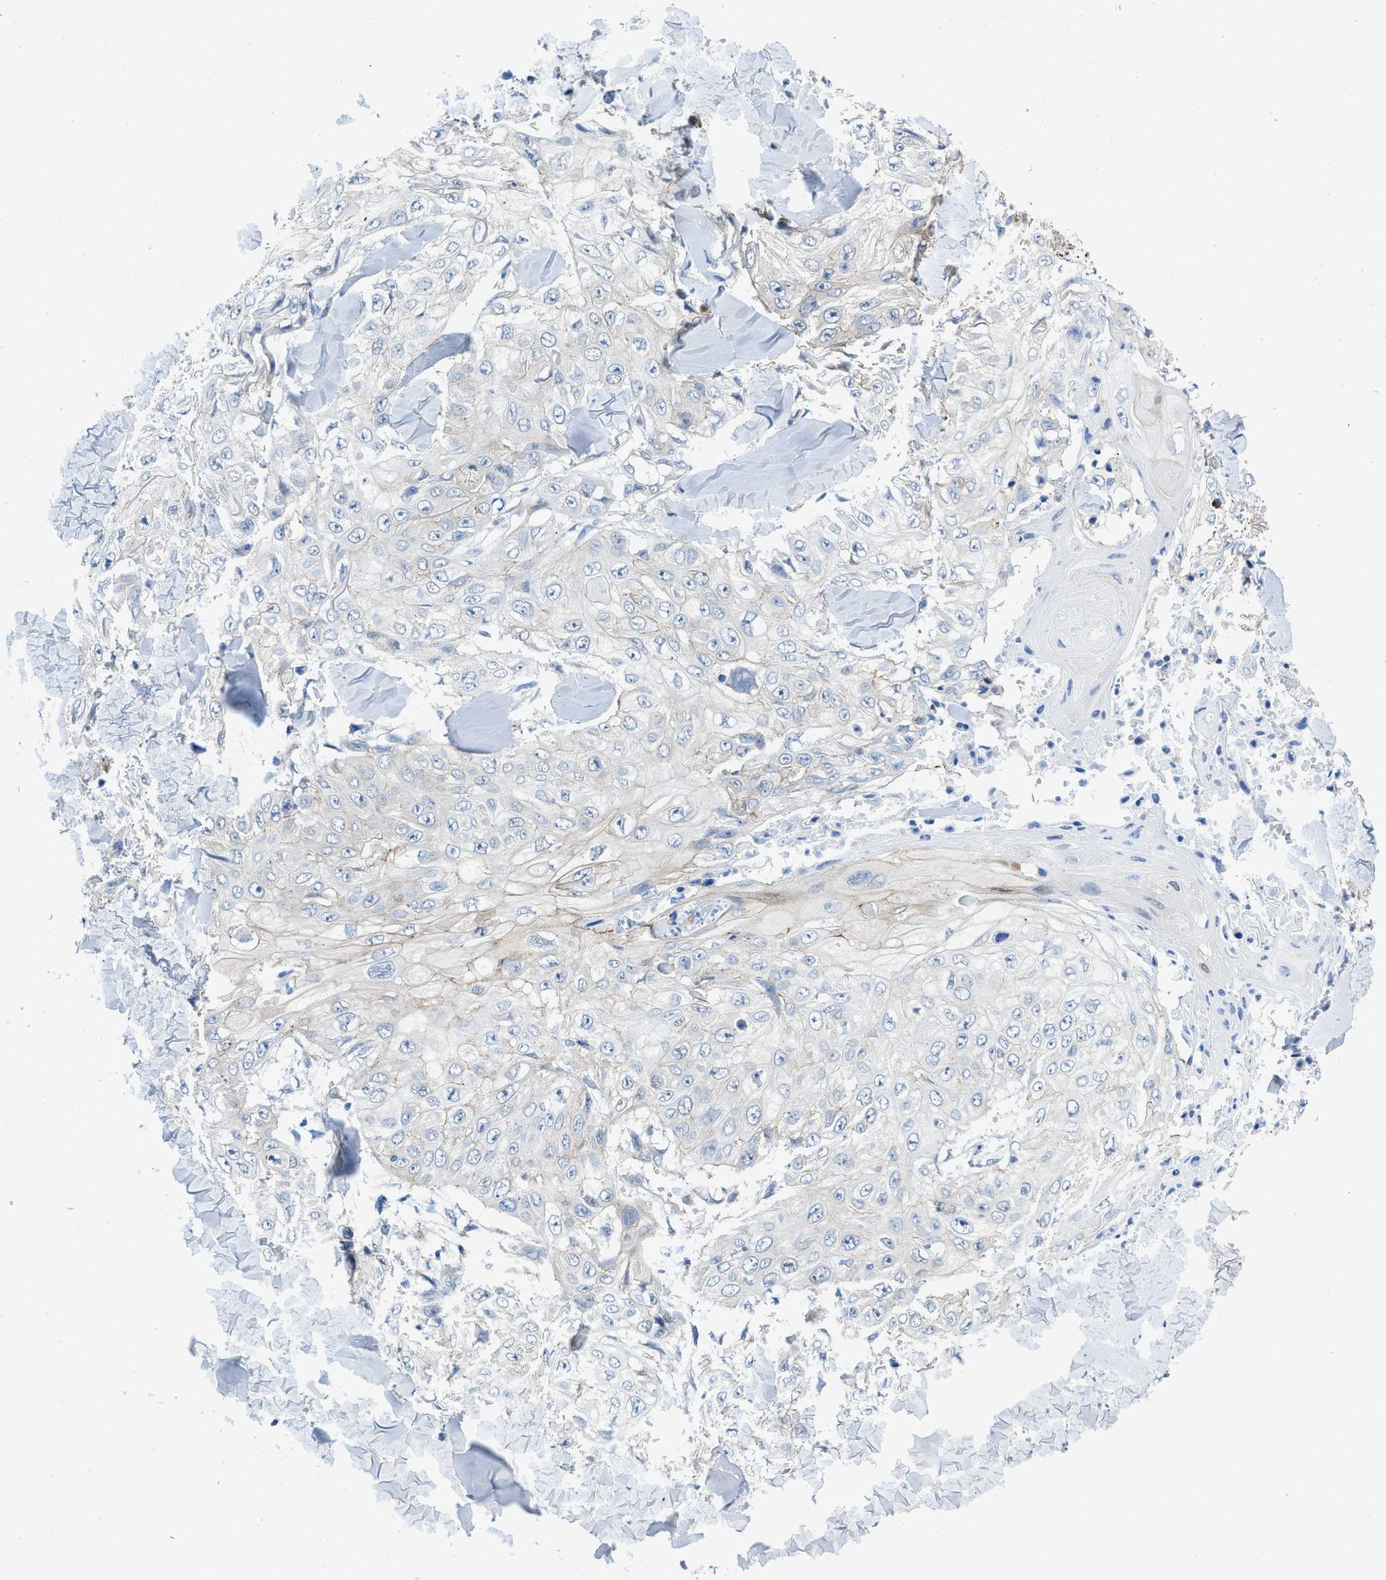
{"staining": {"intensity": "negative", "quantity": "none", "location": "none"}, "tissue": "skin cancer", "cell_type": "Tumor cells", "image_type": "cancer", "snomed": [{"axis": "morphology", "description": "Squamous cell carcinoma, NOS"}, {"axis": "topography", "description": "Skin"}], "caption": "Skin squamous cell carcinoma stained for a protein using immunohistochemistry (IHC) reveals no positivity tumor cells.", "gene": "PDLIM5", "patient": {"sex": "male", "age": 86}}